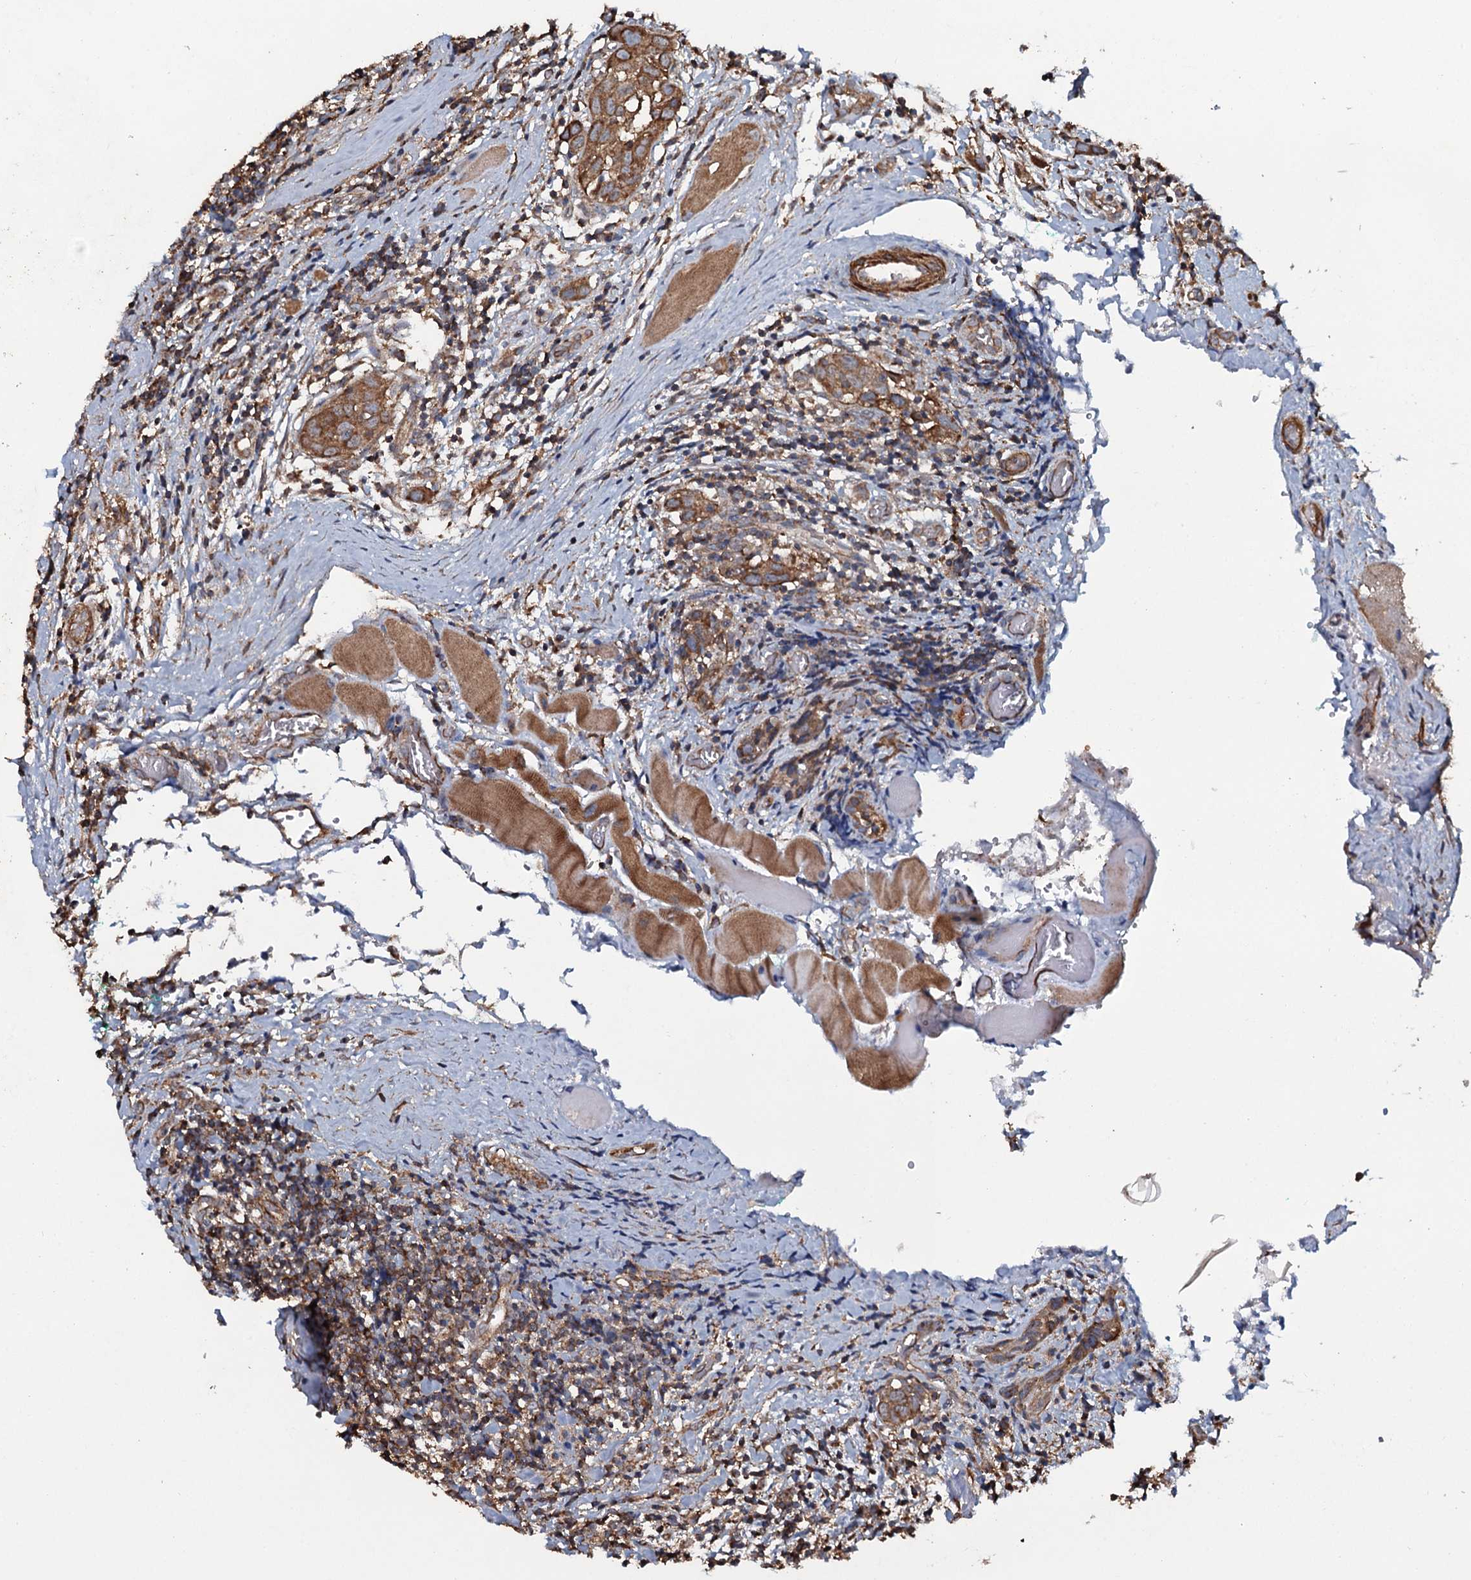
{"staining": {"intensity": "moderate", "quantity": ">75%", "location": "cytoplasmic/membranous"}, "tissue": "head and neck cancer", "cell_type": "Tumor cells", "image_type": "cancer", "snomed": [{"axis": "morphology", "description": "Squamous cell carcinoma, NOS"}, {"axis": "topography", "description": "Oral tissue"}, {"axis": "topography", "description": "Head-Neck"}], "caption": "Human head and neck cancer stained with a protein marker shows moderate staining in tumor cells.", "gene": "VWA8", "patient": {"sex": "female", "age": 50}}